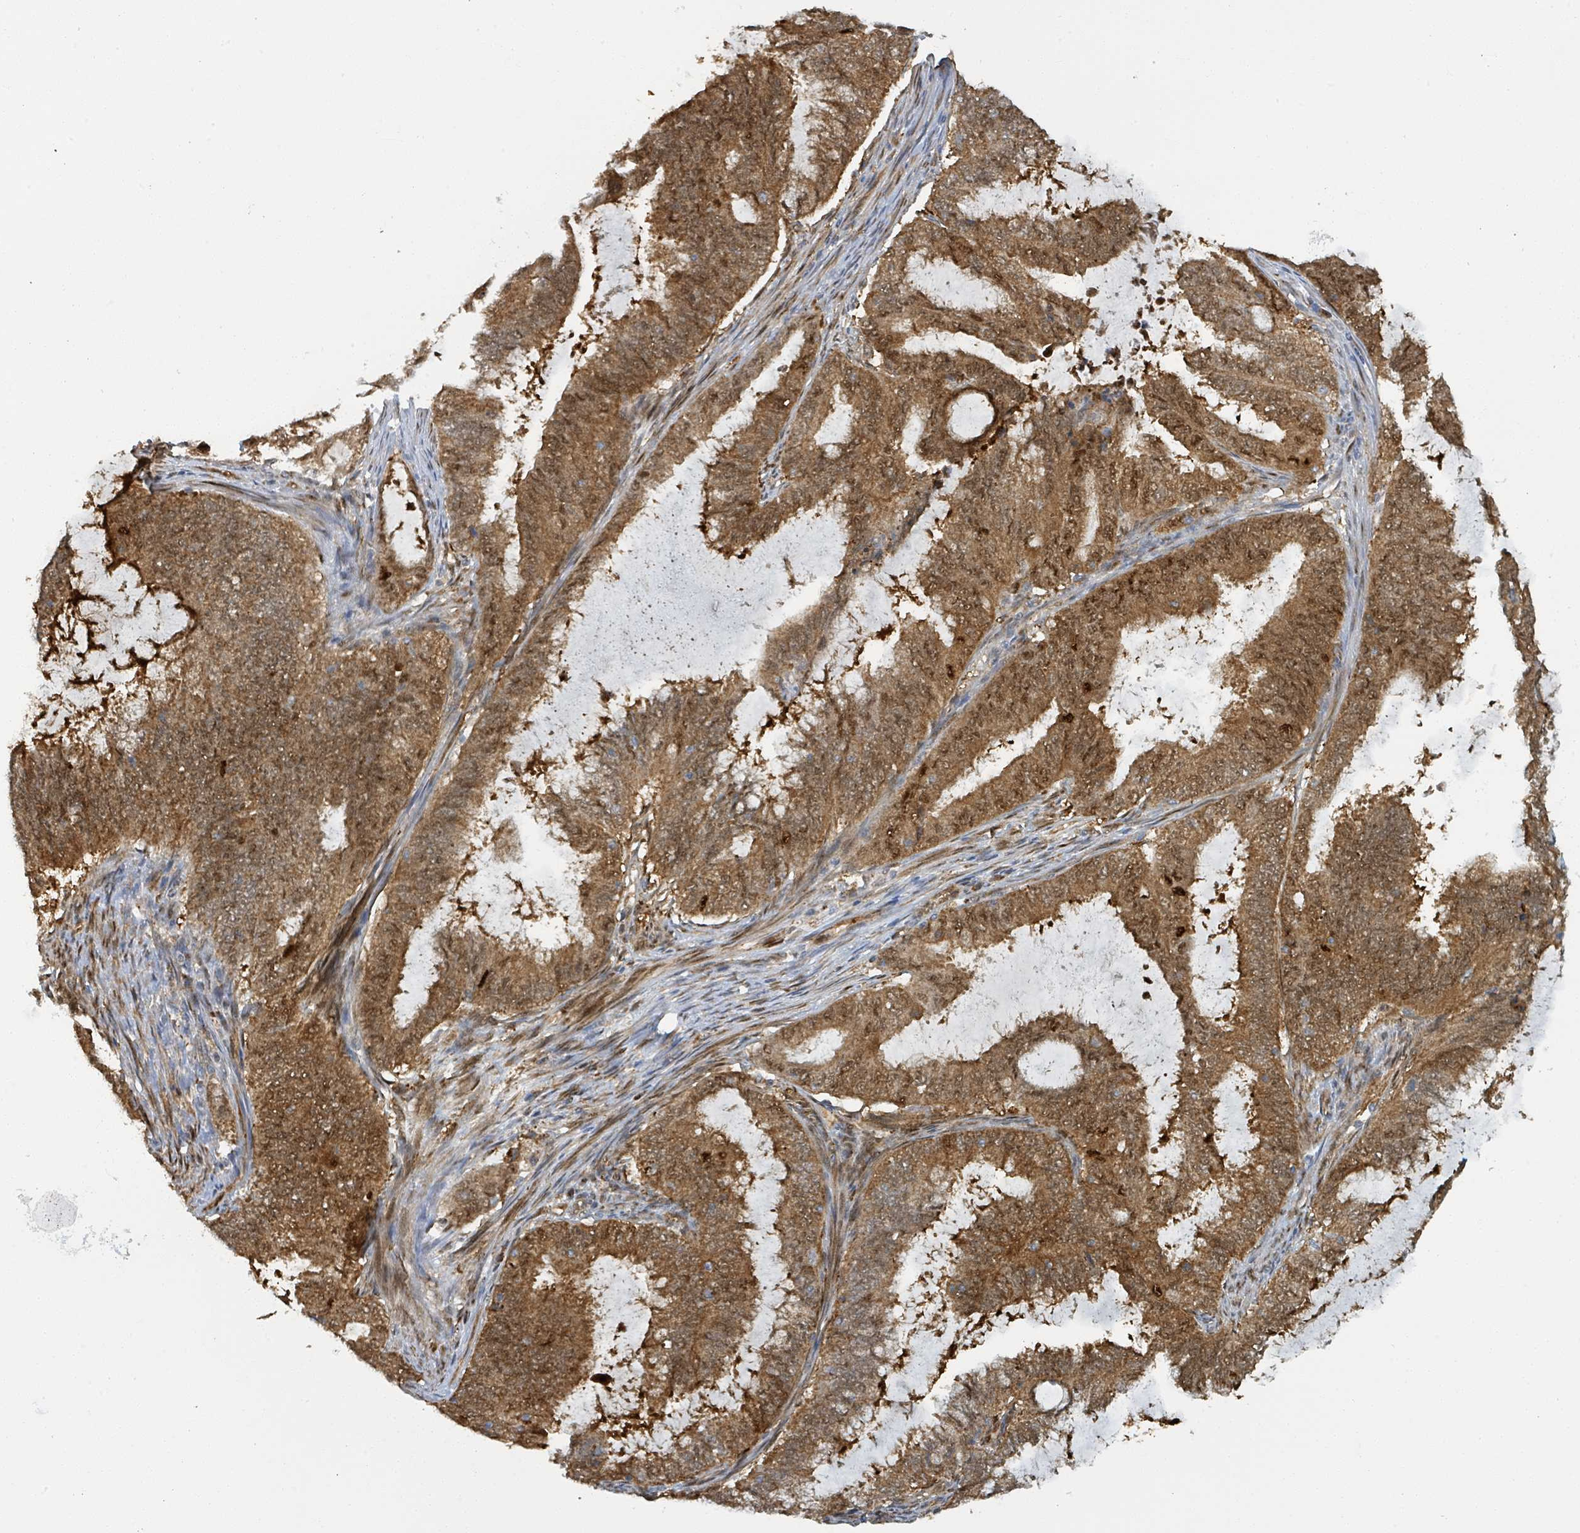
{"staining": {"intensity": "moderate", "quantity": ">75%", "location": "cytoplasmic/membranous,nuclear"}, "tissue": "endometrial cancer", "cell_type": "Tumor cells", "image_type": "cancer", "snomed": [{"axis": "morphology", "description": "Adenocarcinoma, NOS"}, {"axis": "topography", "description": "Endometrium"}], "caption": "Endometrial cancer (adenocarcinoma) stained for a protein exhibits moderate cytoplasmic/membranous and nuclear positivity in tumor cells.", "gene": "PSMB7", "patient": {"sex": "female", "age": 51}}